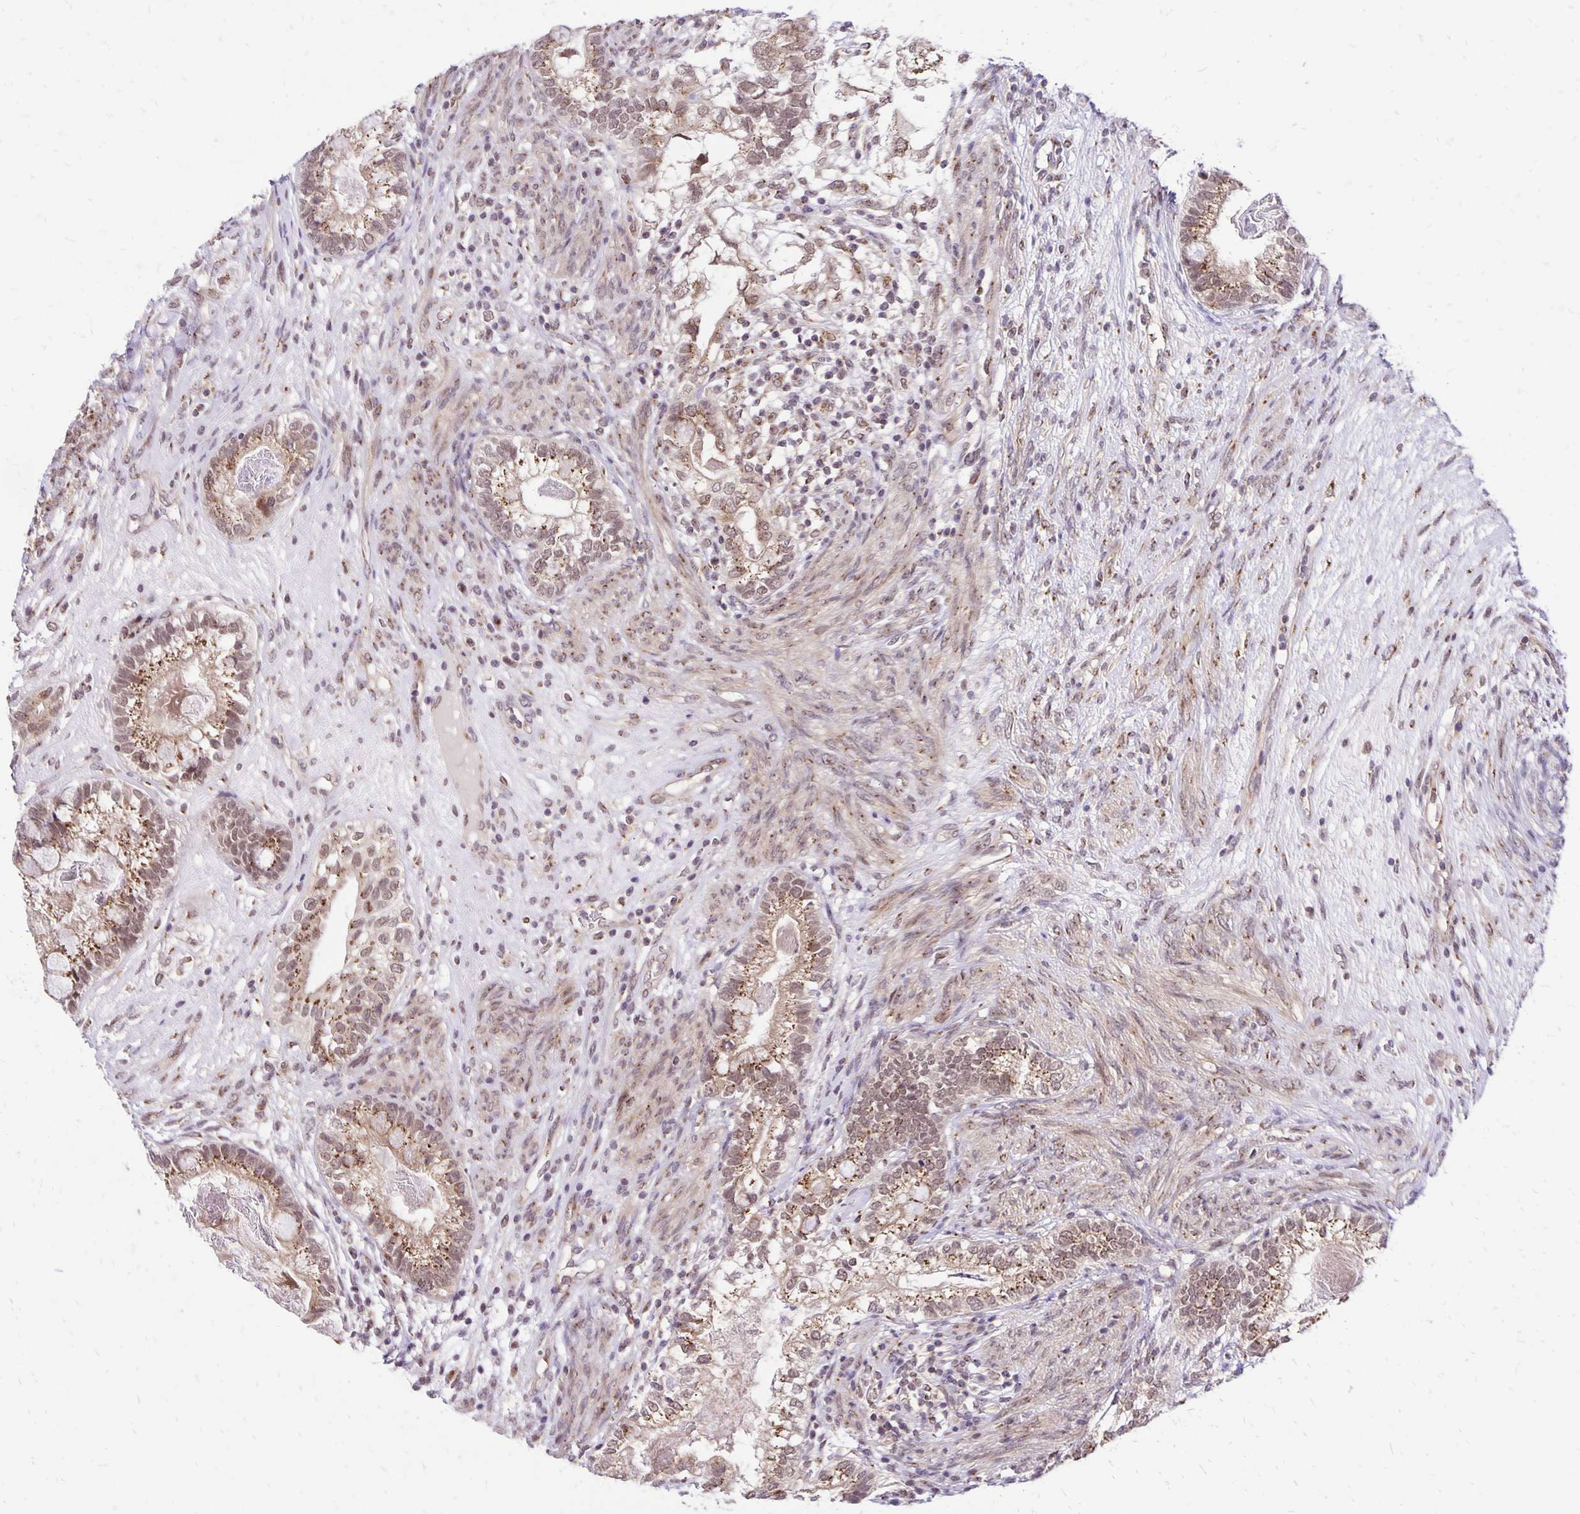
{"staining": {"intensity": "moderate", "quantity": ">75%", "location": "cytoplasmic/membranous,nuclear"}, "tissue": "testis cancer", "cell_type": "Tumor cells", "image_type": "cancer", "snomed": [{"axis": "morphology", "description": "Seminoma, NOS"}, {"axis": "morphology", "description": "Carcinoma, Embryonal, NOS"}, {"axis": "topography", "description": "Testis"}], "caption": "Testis cancer stained with a brown dye displays moderate cytoplasmic/membranous and nuclear positive positivity in about >75% of tumor cells.", "gene": "GOLGA5", "patient": {"sex": "male", "age": 41}}